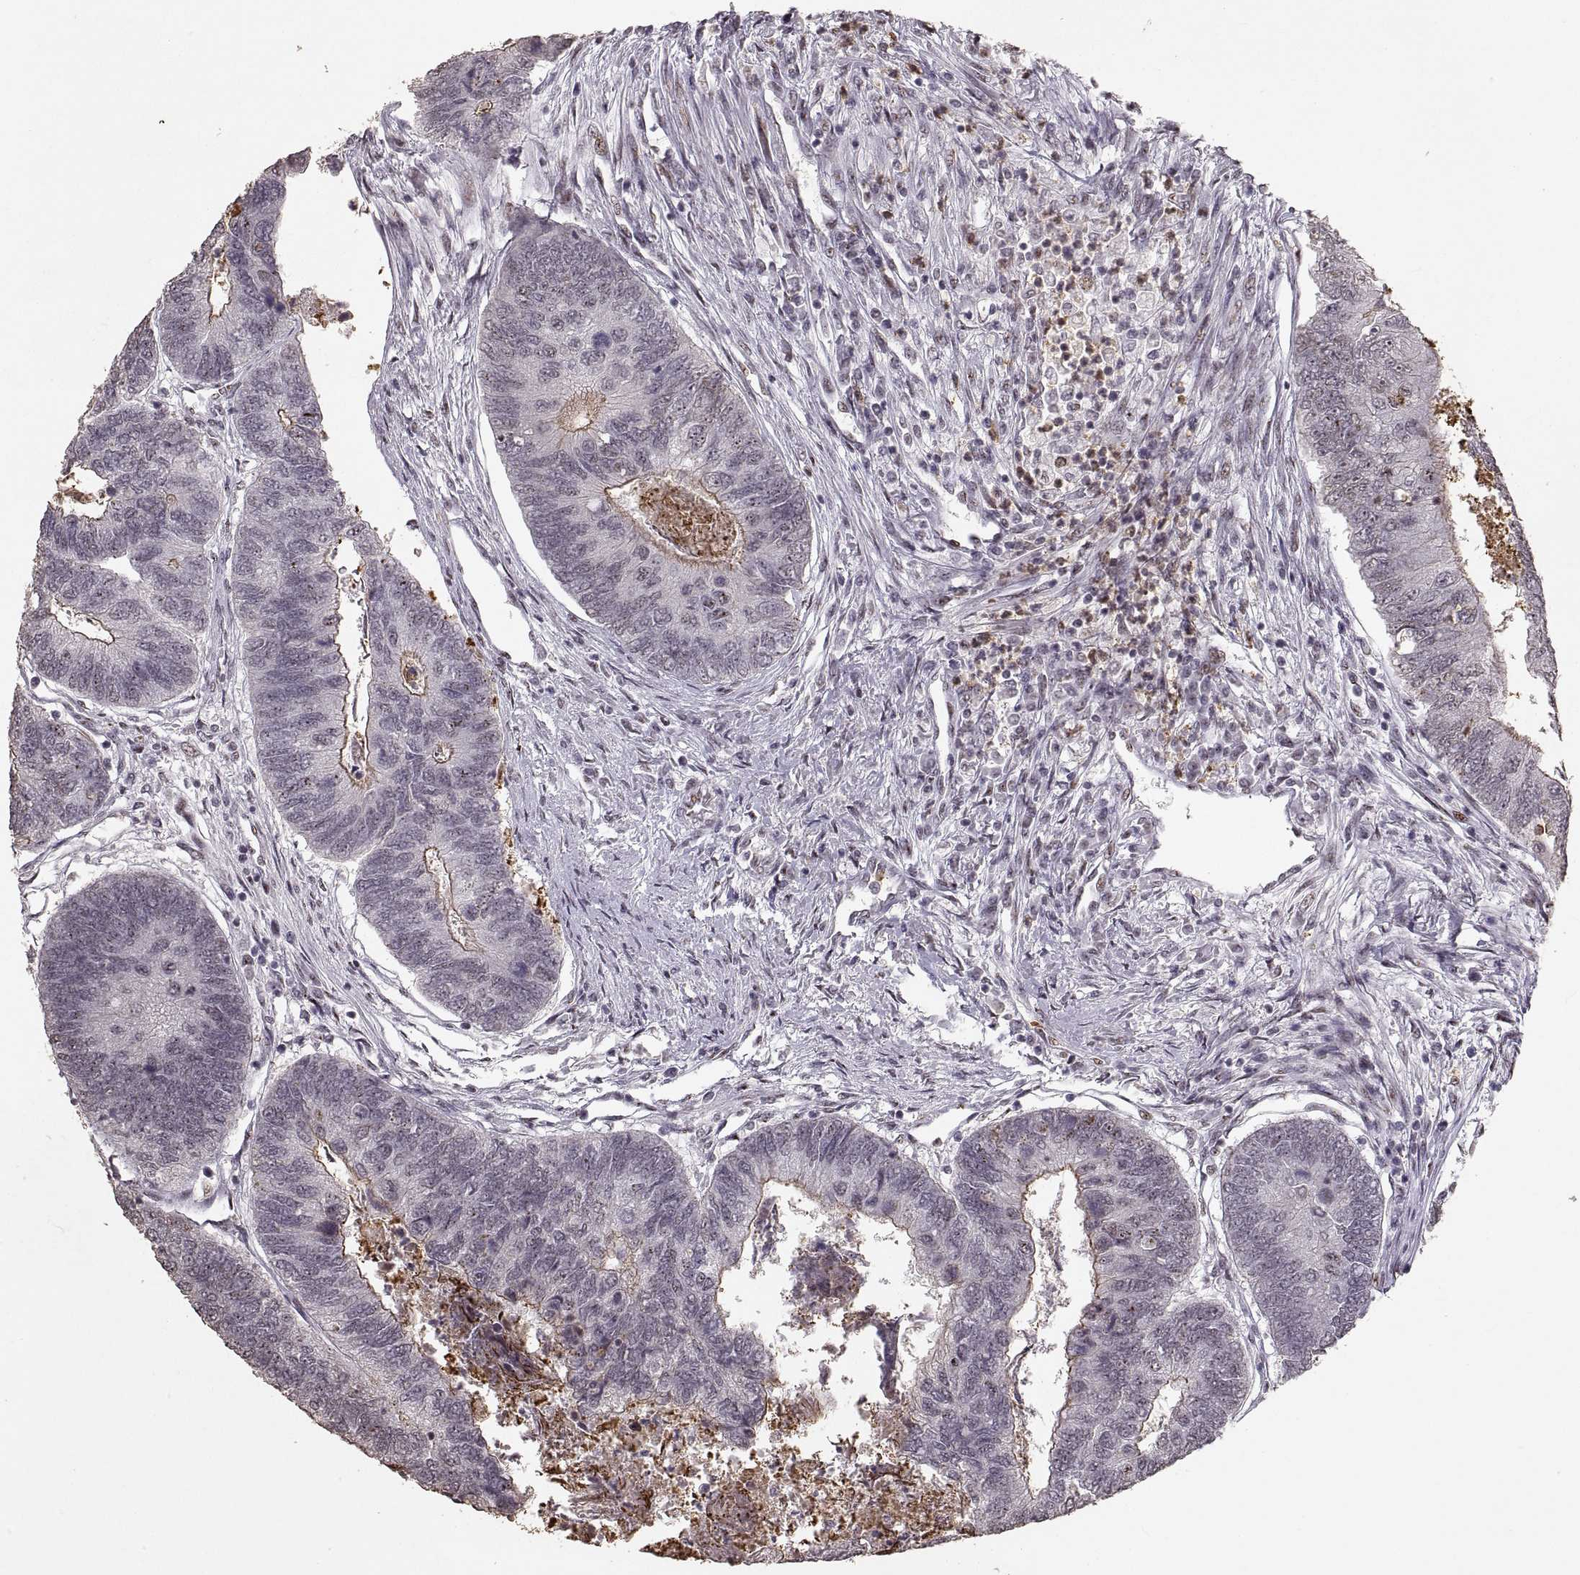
{"staining": {"intensity": "moderate", "quantity": "<25%", "location": "cytoplasmic/membranous"}, "tissue": "colorectal cancer", "cell_type": "Tumor cells", "image_type": "cancer", "snomed": [{"axis": "morphology", "description": "Adenocarcinoma, NOS"}, {"axis": "topography", "description": "Colon"}], "caption": "Moderate cytoplasmic/membranous staining for a protein is identified in about <25% of tumor cells of colorectal cancer using immunohistochemistry.", "gene": "PALS1", "patient": {"sex": "female", "age": 67}}